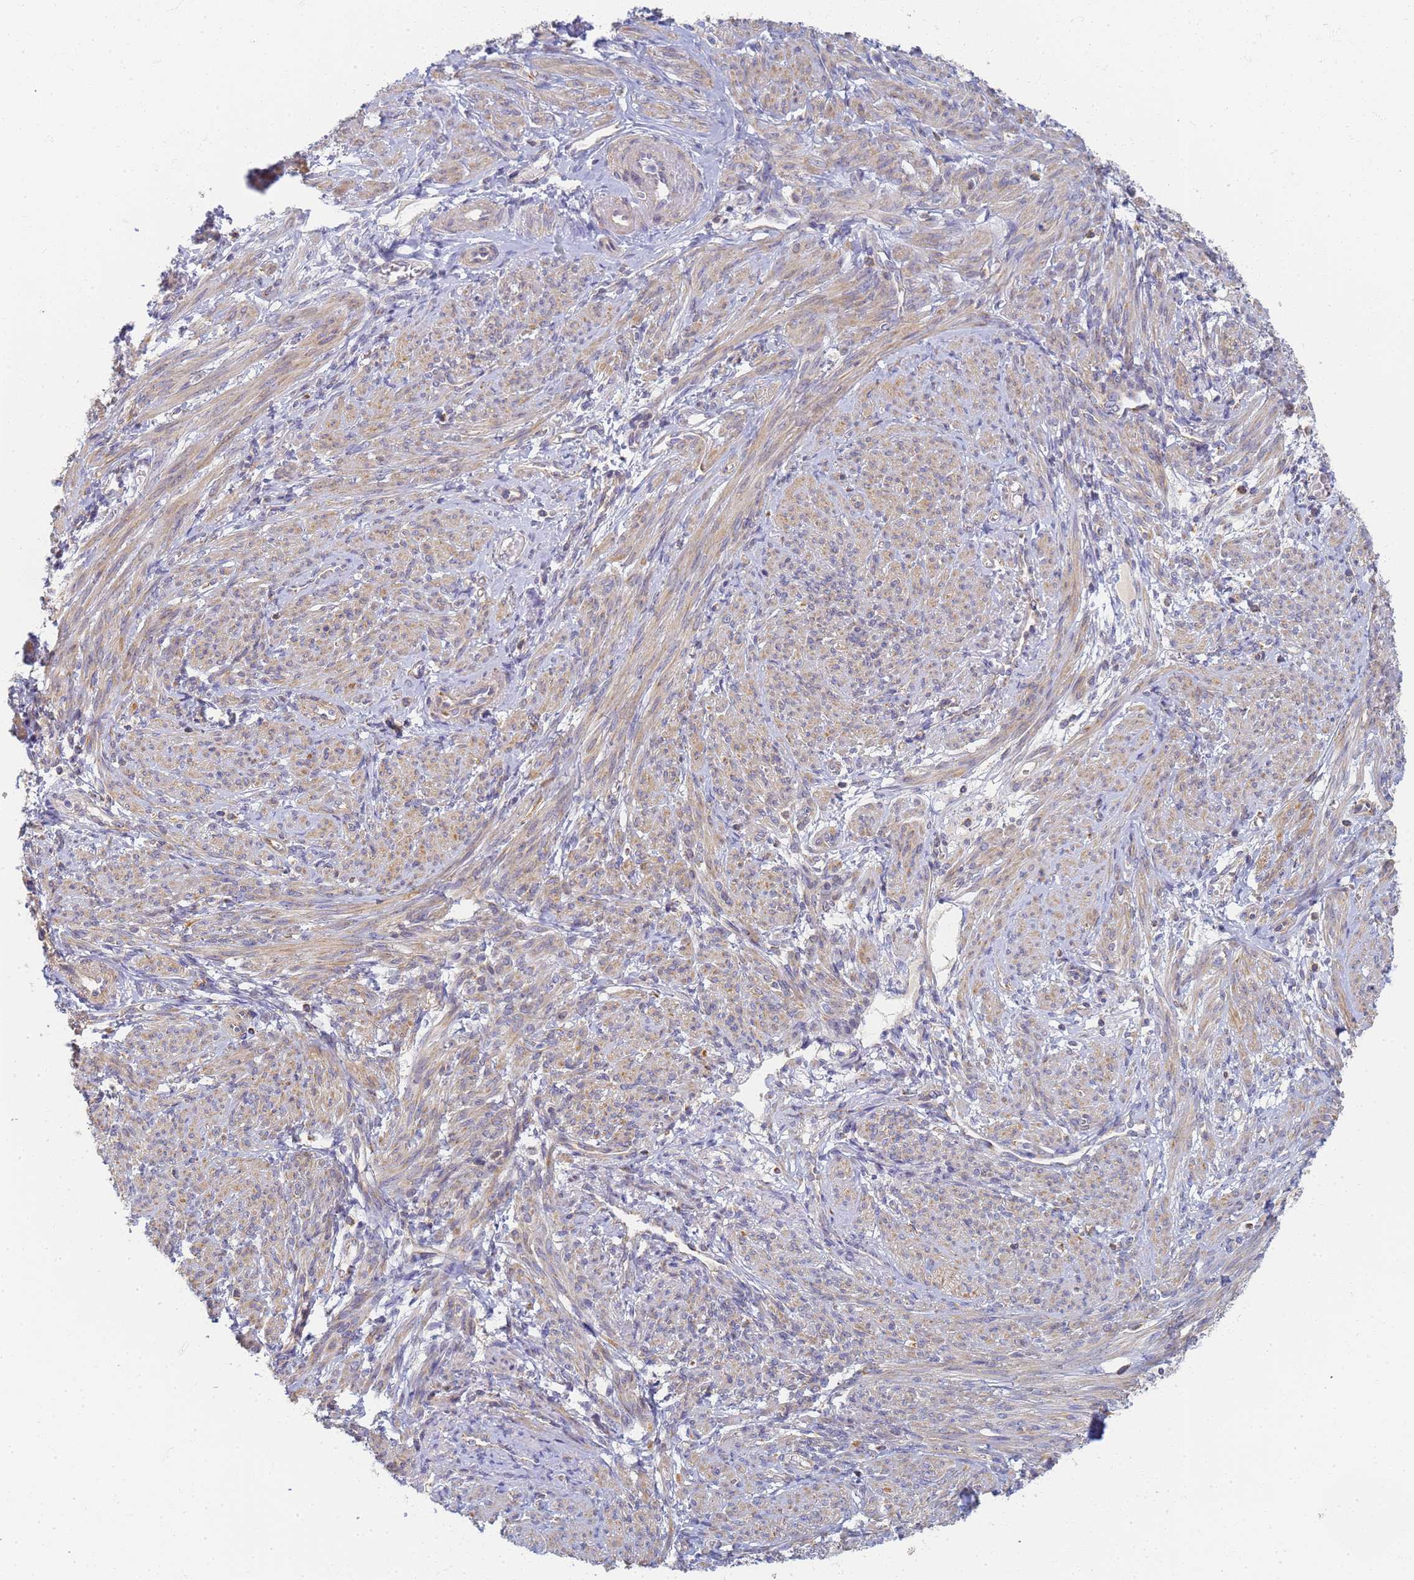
{"staining": {"intensity": "weak", "quantity": "25%-75%", "location": "cytoplasmic/membranous"}, "tissue": "smooth muscle", "cell_type": "Smooth muscle cells", "image_type": "normal", "snomed": [{"axis": "morphology", "description": "Normal tissue, NOS"}, {"axis": "topography", "description": "Smooth muscle"}], "caption": "Protein expression analysis of normal smooth muscle reveals weak cytoplasmic/membranous expression in approximately 25%-75% of smooth muscle cells.", "gene": "UTP23", "patient": {"sex": "female", "age": 39}}